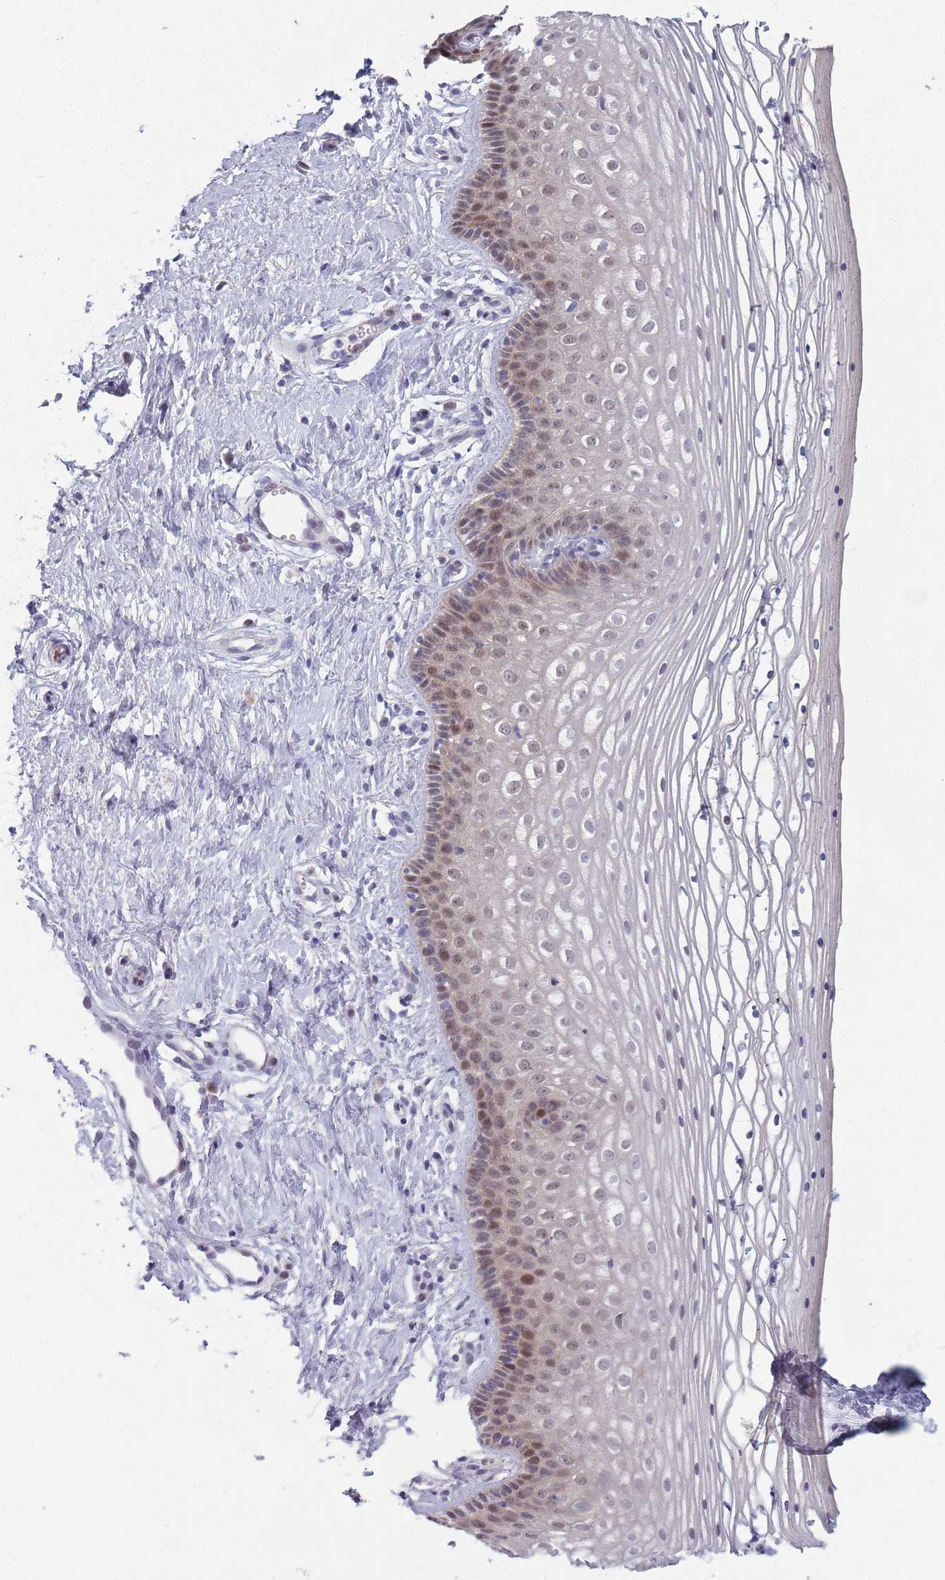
{"staining": {"intensity": "weak", "quantity": "25%-75%", "location": "nuclear"}, "tissue": "vagina", "cell_type": "Squamous epithelial cells", "image_type": "normal", "snomed": [{"axis": "morphology", "description": "Normal tissue, NOS"}, {"axis": "topography", "description": "Vagina"}], "caption": "Vagina stained with DAB IHC reveals low levels of weak nuclear expression in approximately 25%-75% of squamous epithelial cells. (Brightfield microscopy of DAB IHC at high magnification).", "gene": "CLNS1A", "patient": {"sex": "female", "age": 46}}